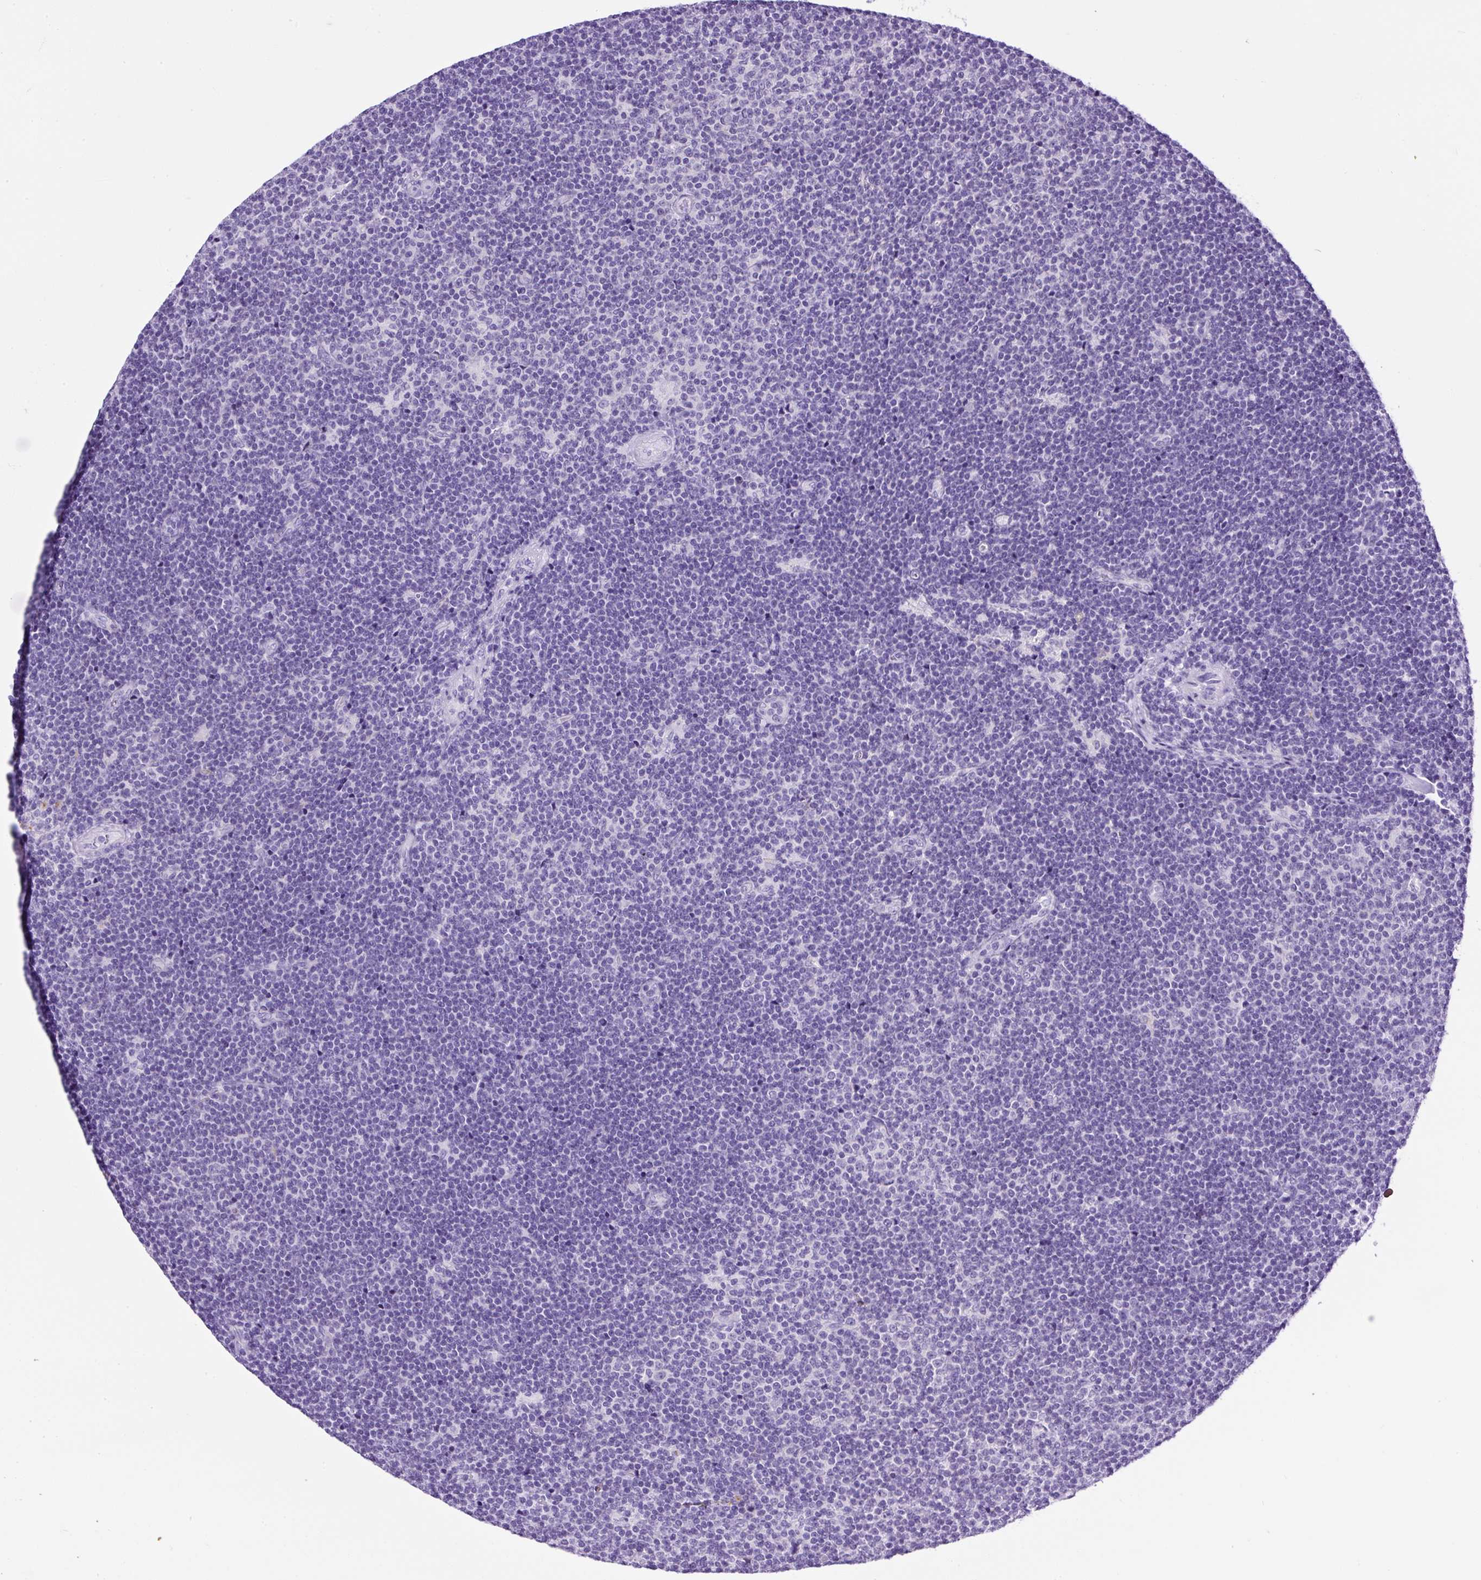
{"staining": {"intensity": "negative", "quantity": "none", "location": "none"}, "tissue": "lymphoma", "cell_type": "Tumor cells", "image_type": "cancer", "snomed": [{"axis": "morphology", "description": "Malignant lymphoma, non-Hodgkin's type, Low grade"}, {"axis": "topography", "description": "Lymph node"}], "caption": "A high-resolution micrograph shows immunohistochemistry staining of lymphoma, which exhibits no significant staining in tumor cells. (Brightfield microscopy of DAB immunohistochemistry (IHC) at high magnification).", "gene": "PDIA2", "patient": {"sex": "male", "age": 48}}